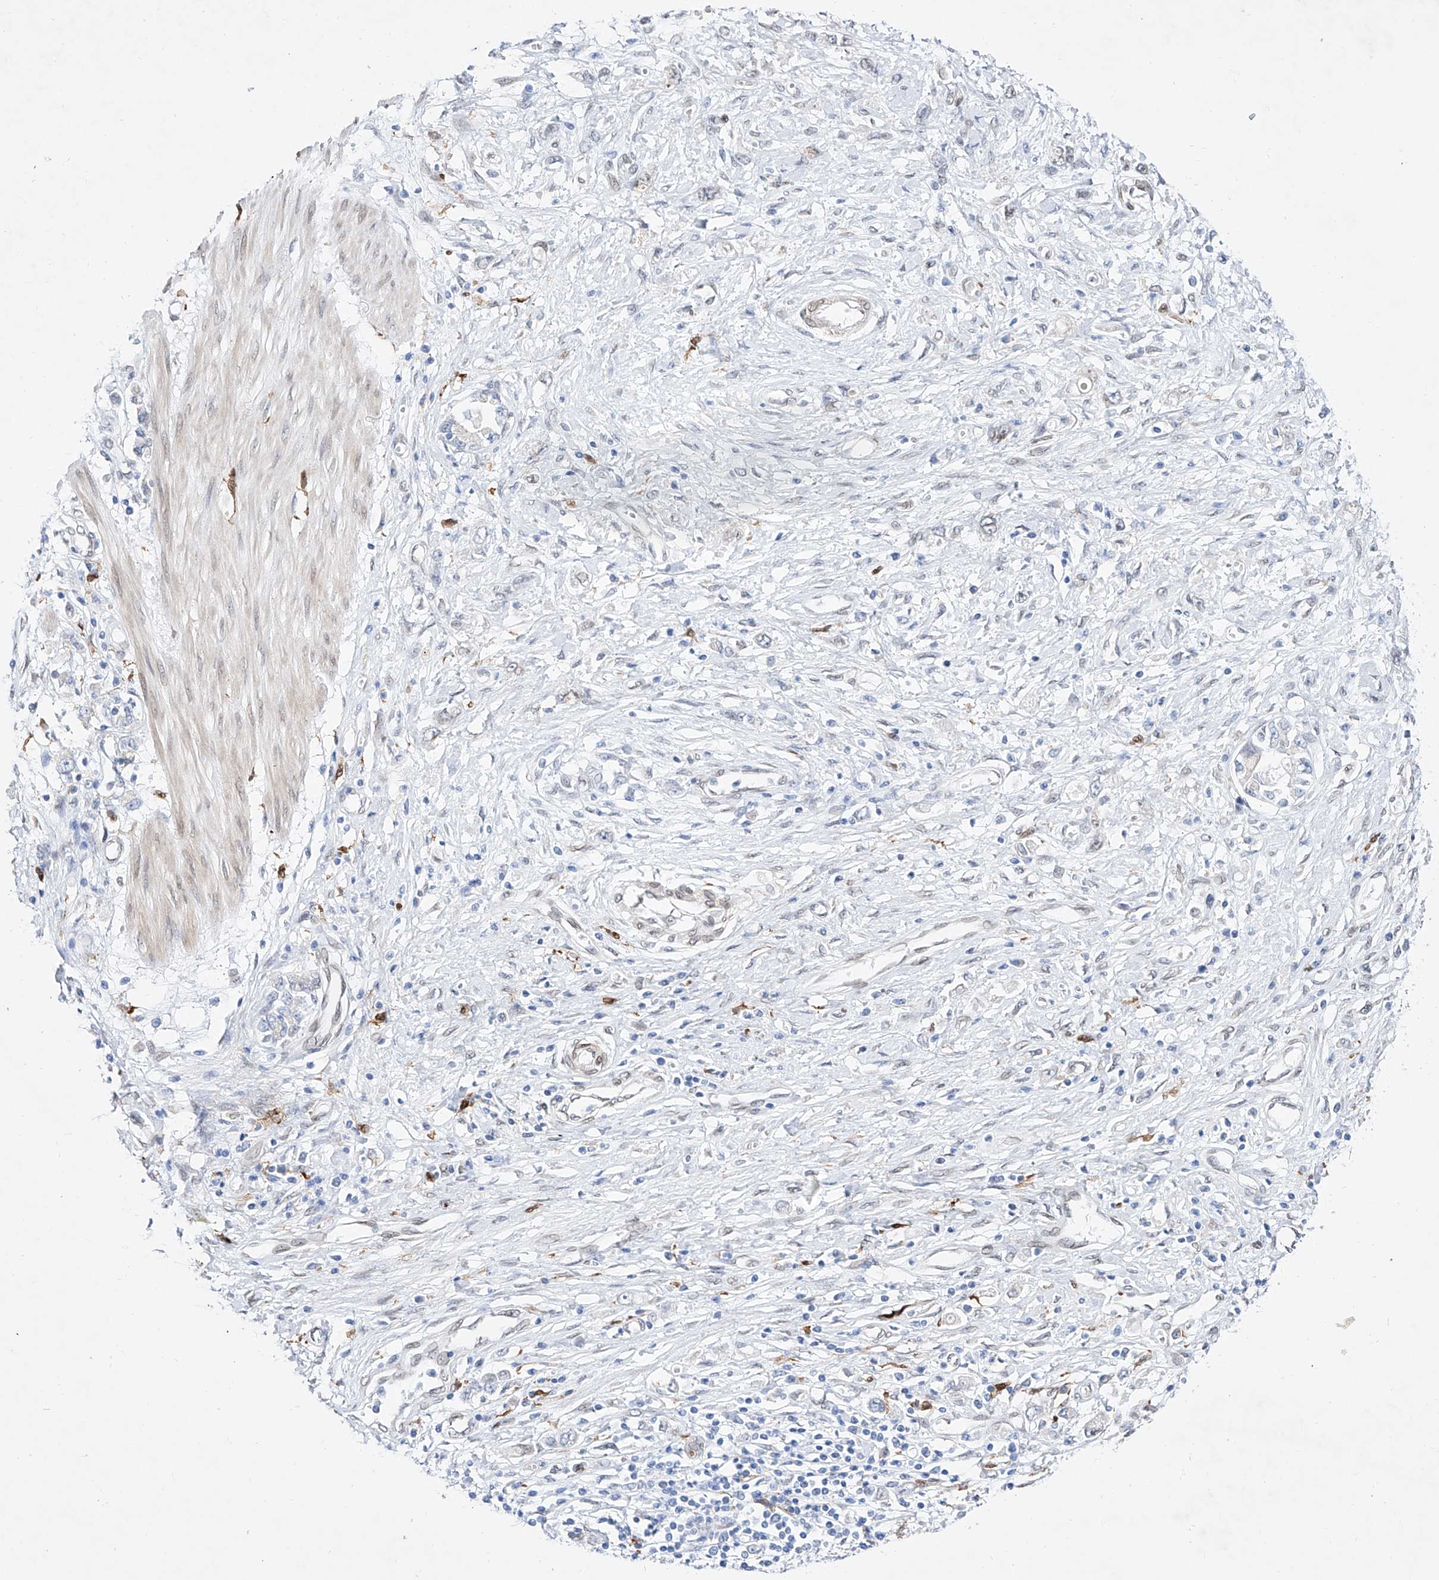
{"staining": {"intensity": "negative", "quantity": "none", "location": "none"}, "tissue": "stomach cancer", "cell_type": "Tumor cells", "image_type": "cancer", "snomed": [{"axis": "morphology", "description": "Adenocarcinoma, NOS"}, {"axis": "topography", "description": "Stomach"}], "caption": "There is no significant positivity in tumor cells of stomach cancer.", "gene": "LCLAT1", "patient": {"sex": "female", "age": 76}}